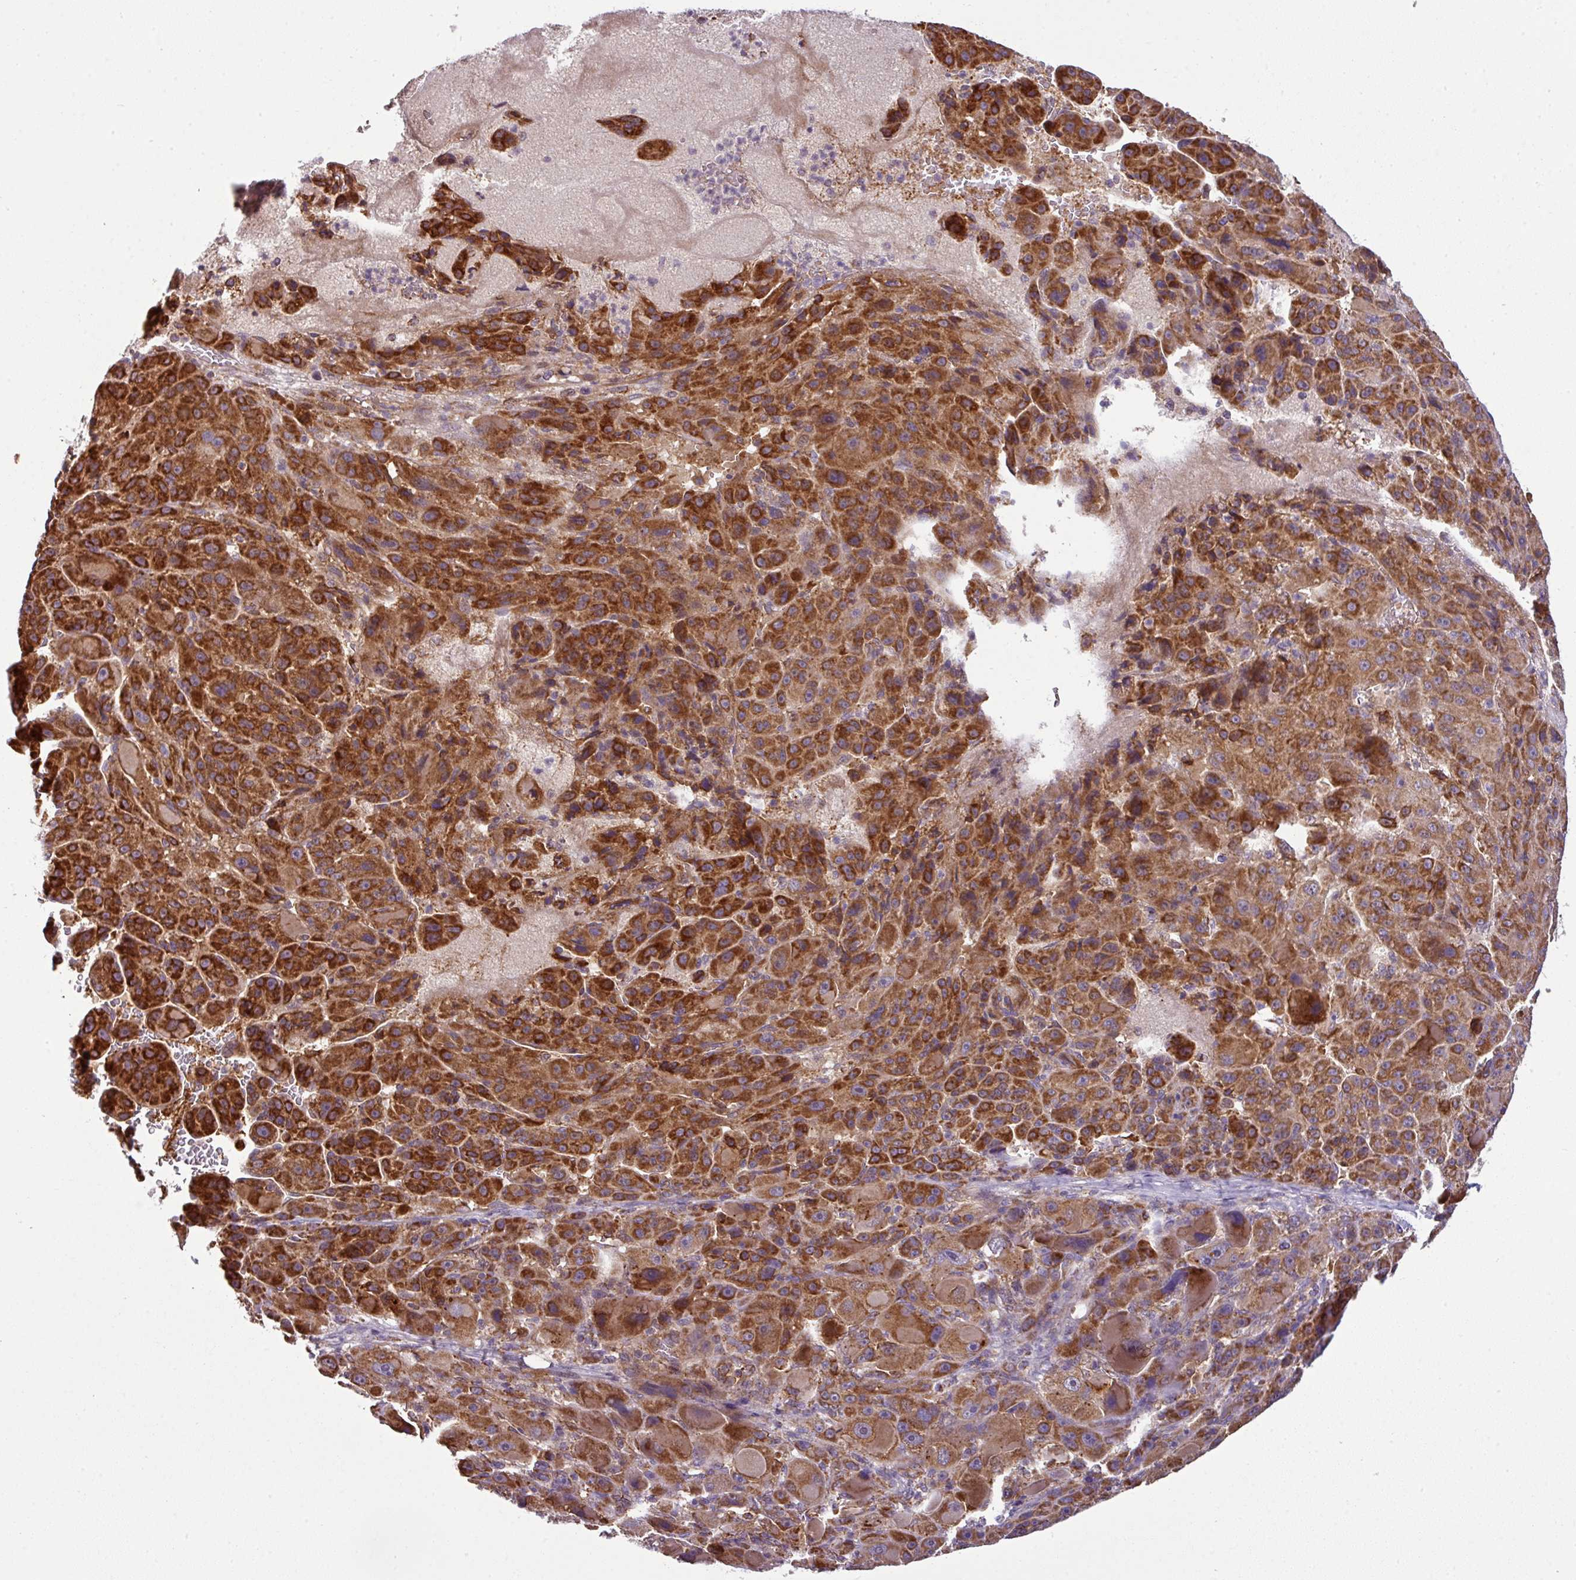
{"staining": {"intensity": "strong", "quantity": ">75%", "location": "cytoplasmic/membranous"}, "tissue": "liver cancer", "cell_type": "Tumor cells", "image_type": "cancer", "snomed": [{"axis": "morphology", "description": "Carcinoma, Hepatocellular, NOS"}, {"axis": "topography", "description": "Liver"}], "caption": "Immunohistochemical staining of liver cancer reveals high levels of strong cytoplasmic/membranous expression in about >75% of tumor cells.", "gene": "PRELID3B", "patient": {"sex": "male", "age": 76}}